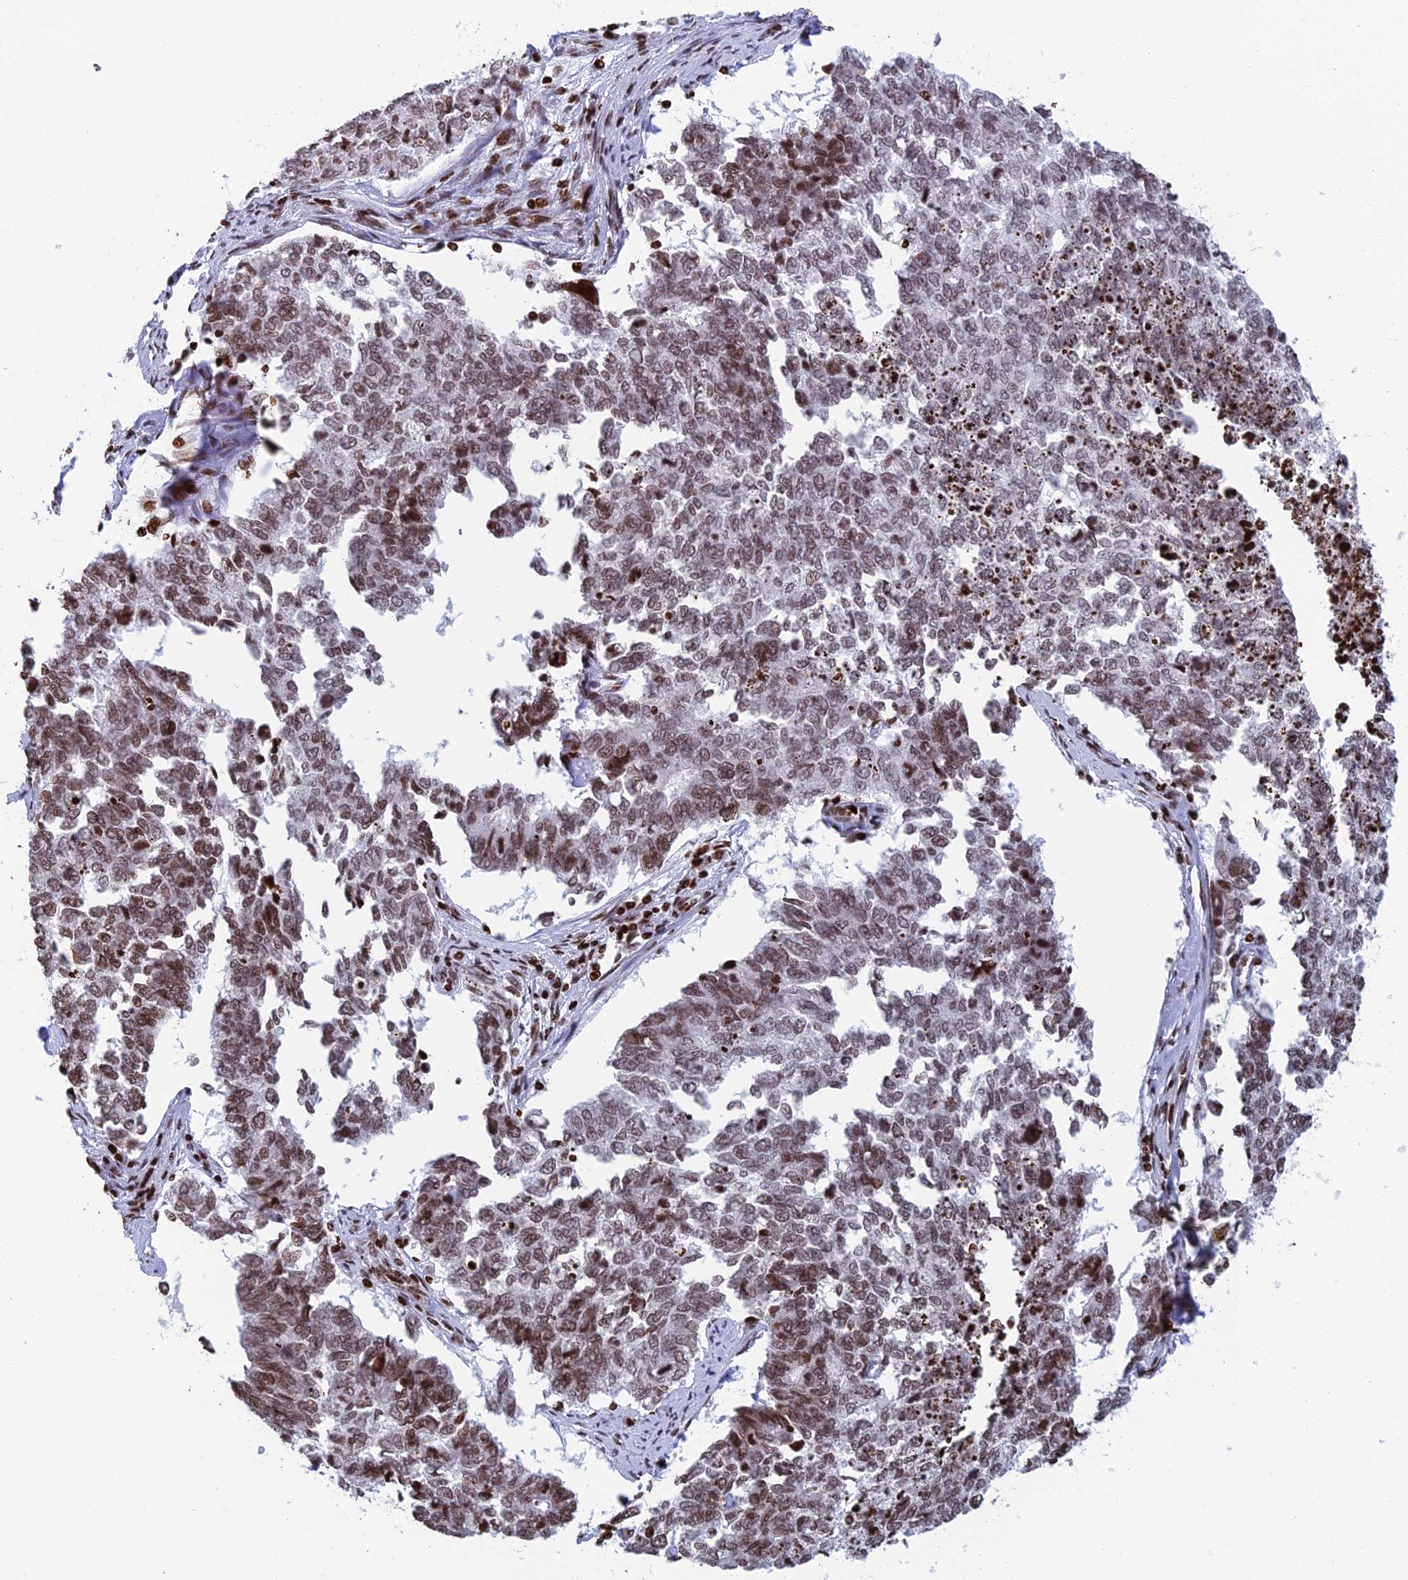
{"staining": {"intensity": "weak", "quantity": ">75%", "location": "nuclear"}, "tissue": "cervical cancer", "cell_type": "Tumor cells", "image_type": "cancer", "snomed": [{"axis": "morphology", "description": "Squamous cell carcinoma, NOS"}, {"axis": "topography", "description": "Cervix"}], "caption": "This image exhibits immunohistochemistry (IHC) staining of cervical cancer (squamous cell carcinoma), with low weak nuclear staining in approximately >75% of tumor cells.", "gene": "RPAP1", "patient": {"sex": "female", "age": 63}}